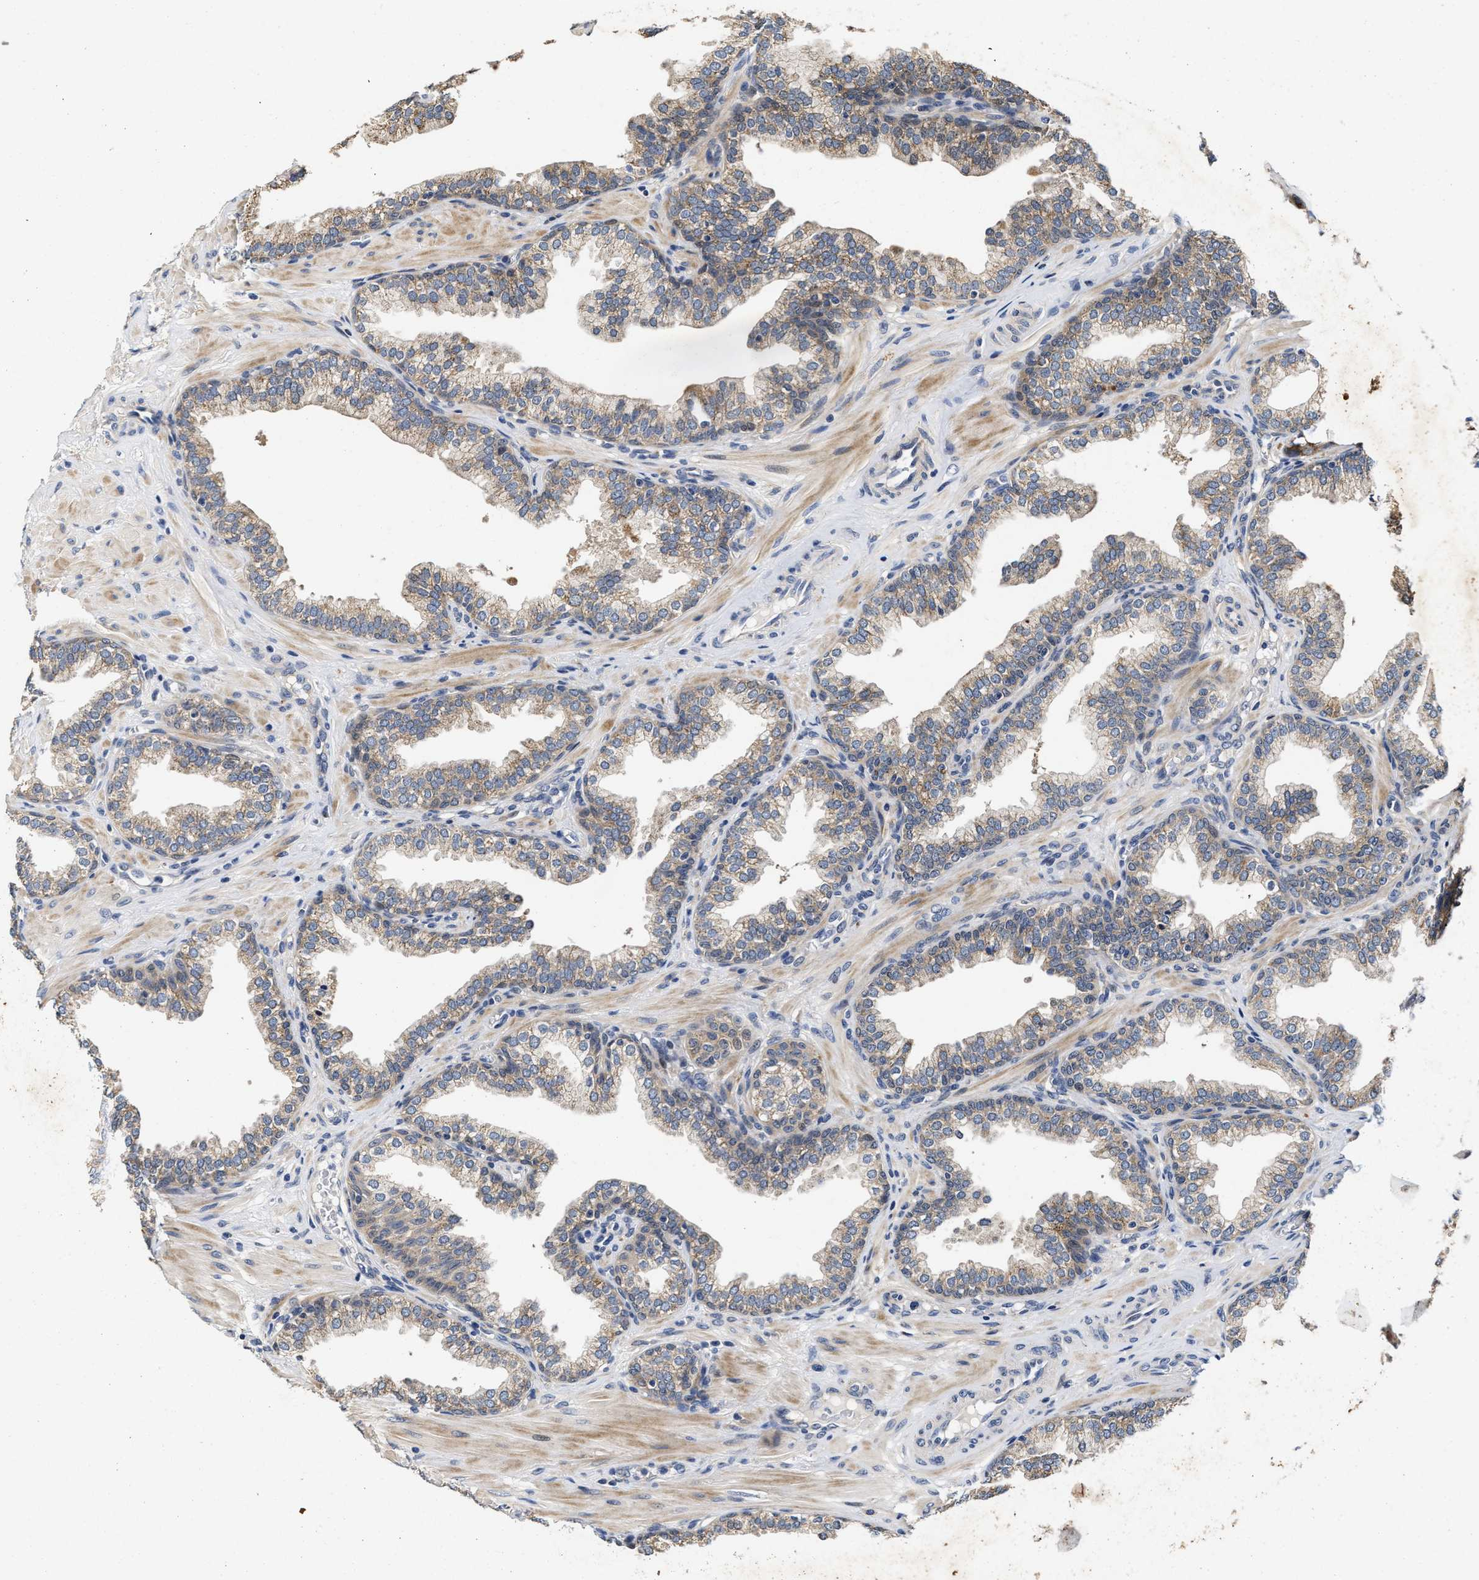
{"staining": {"intensity": "weak", "quantity": ">75%", "location": "cytoplasmic/membranous"}, "tissue": "prostate cancer", "cell_type": "Tumor cells", "image_type": "cancer", "snomed": [{"axis": "morphology", "description": "Adenocarcinoma, High grade"}, {"axis": "topography", "description": "Prostate"}], "caption": "Protein analysis of prostate adenocarcinoma (high-grade) tissue demonstrates weak cytoplasmic/membranous expression in about >75% of tumor cells. Nuclei are stained in blue.", "gene": "SCYL2", "patient": {"sex": "male", "age": 52}}